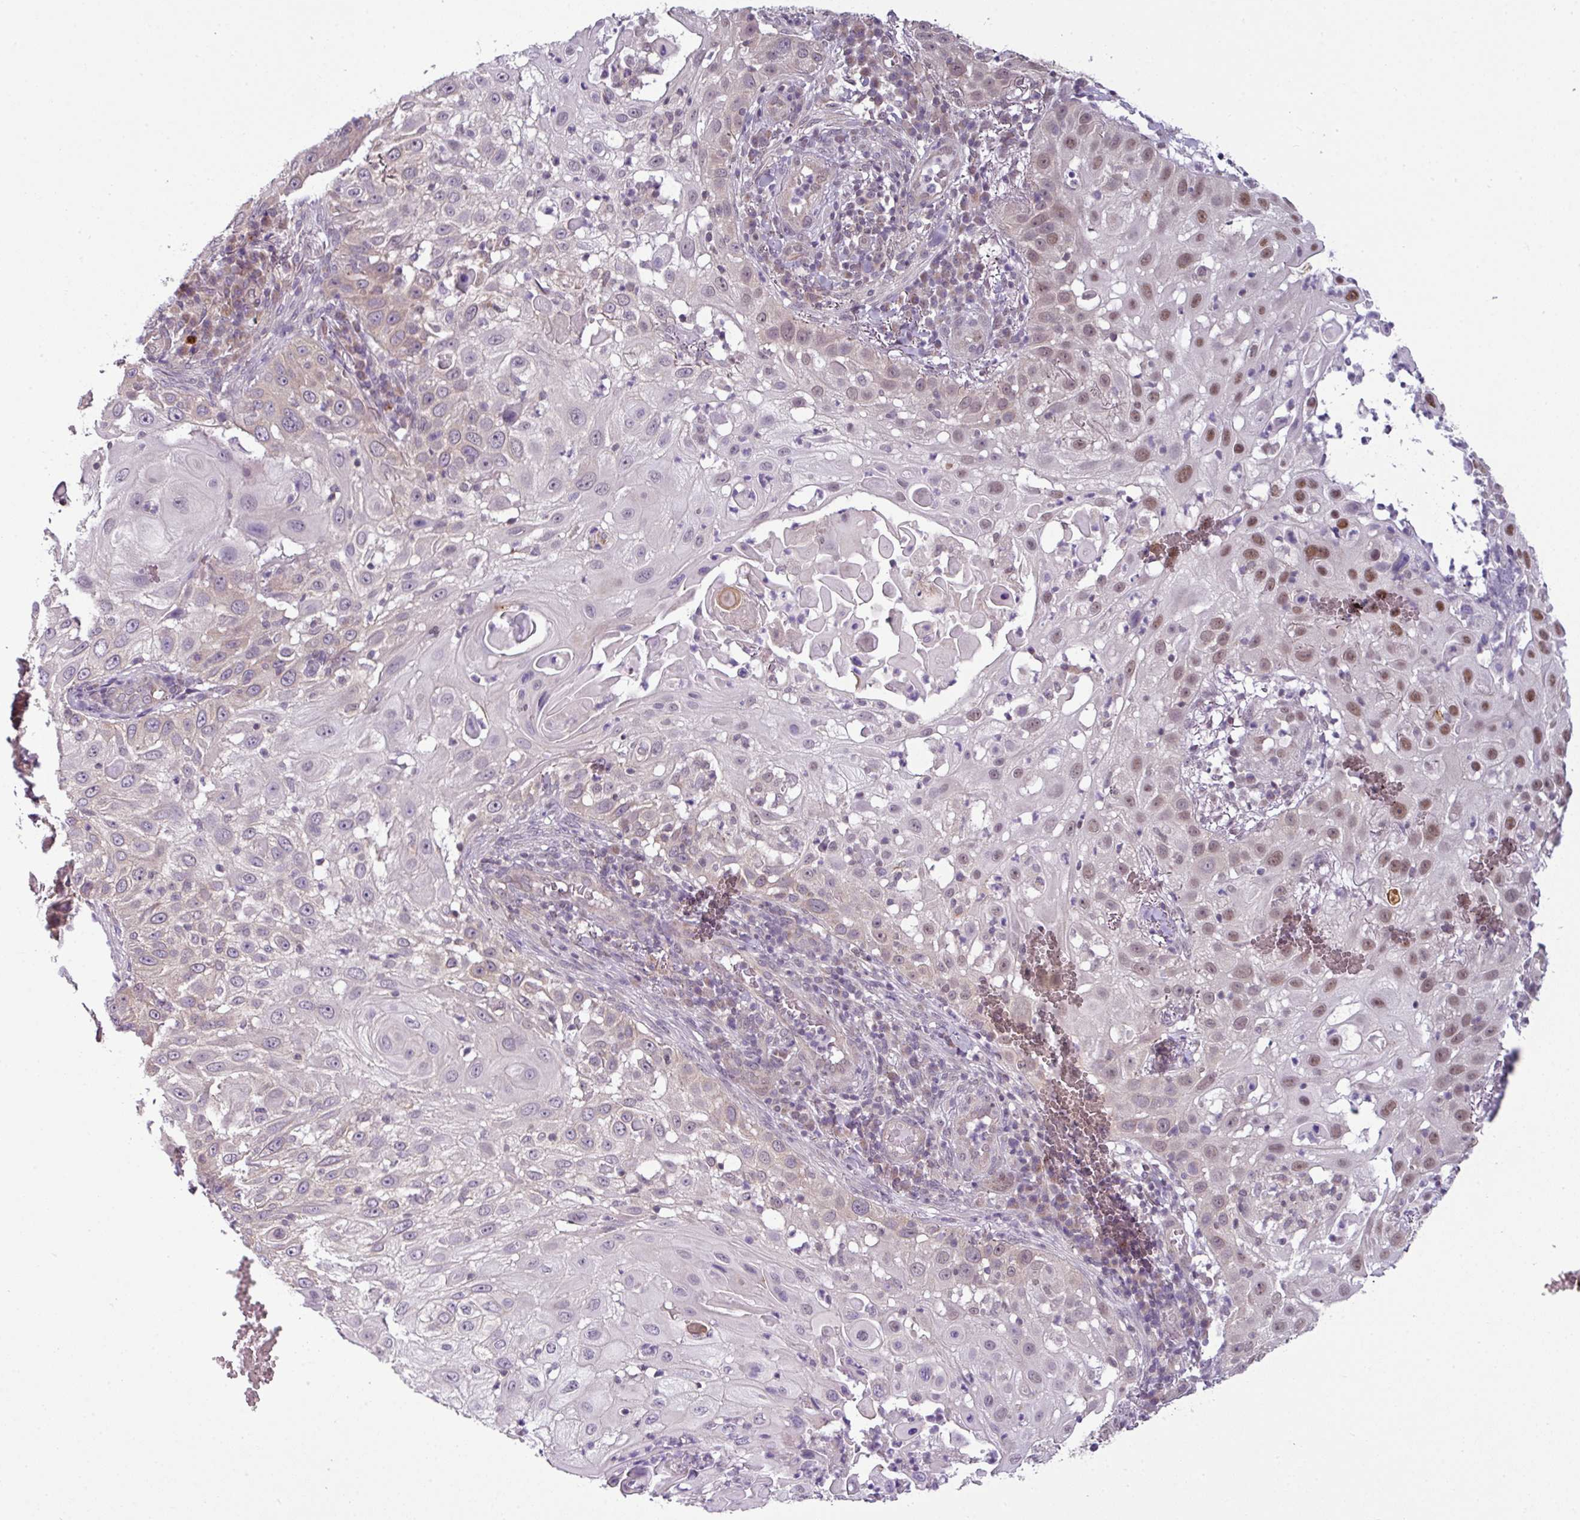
{"staining": {"intensity": "moderate", "quantity": "25%-75%", "location": "nuclear"}, "tissue": "skin cancer", "cell_type": "Tumor cells", "image_type": "cancer", "snomed": [{"axis": "morphology", "description": "Squamous cell carcinoma, NOS"}, {"axis": "topography", "description": "Skin"}], "caption": "Immunohistochemistry (IHC) (DAB (3,3'-diaminobenzidine)) staining of human skin cancer (squamous cell carcinoma) demonstrates moderate nuclear protein positivity in about 25%-75% of tumor cells. (DAB (3,3'-diaminobenzidine) IHC, brown staining for protein, blue staining for nuclei).", "gene": "DERPC", "patient": {"sex": "female", "age": 44}}